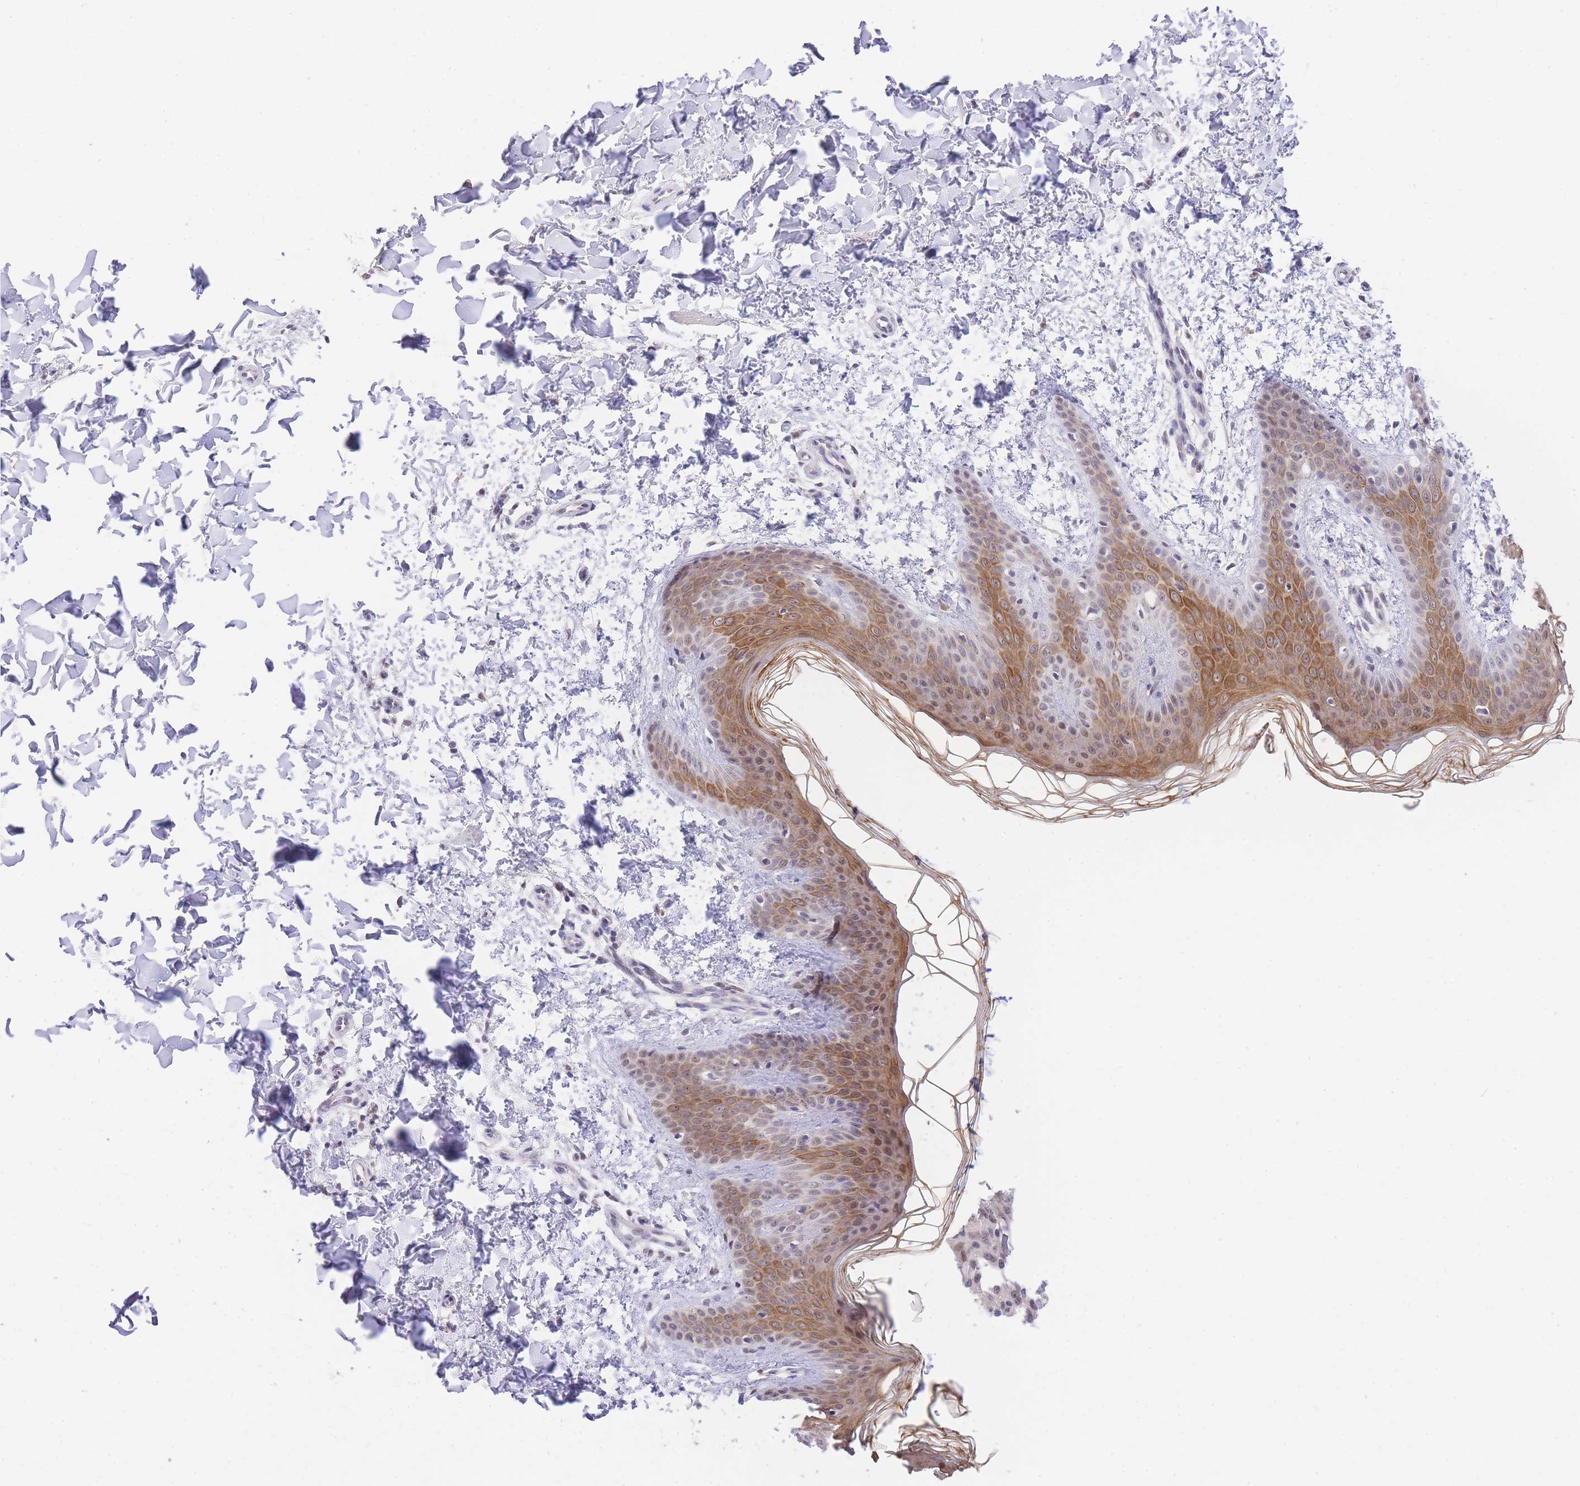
{"staining": {"intensity": "negative", "quantity": "none", "location": "none"}, "tissue": "skin", "cell_type": "Fibroblasts", "image_type": "normal", "snomed": [{"axis": "morphology", "description": "Normal tissue, NOS"}, {"axis": "topography", "description": "Skin"}], "caption": "High power microscopy image of an immunohistochemistry photomicrograph of normal skin, revealing no significant expression in fibroblasts.", "gene": "UBXN7", "patient": {"sex": "male", "age": 36}}